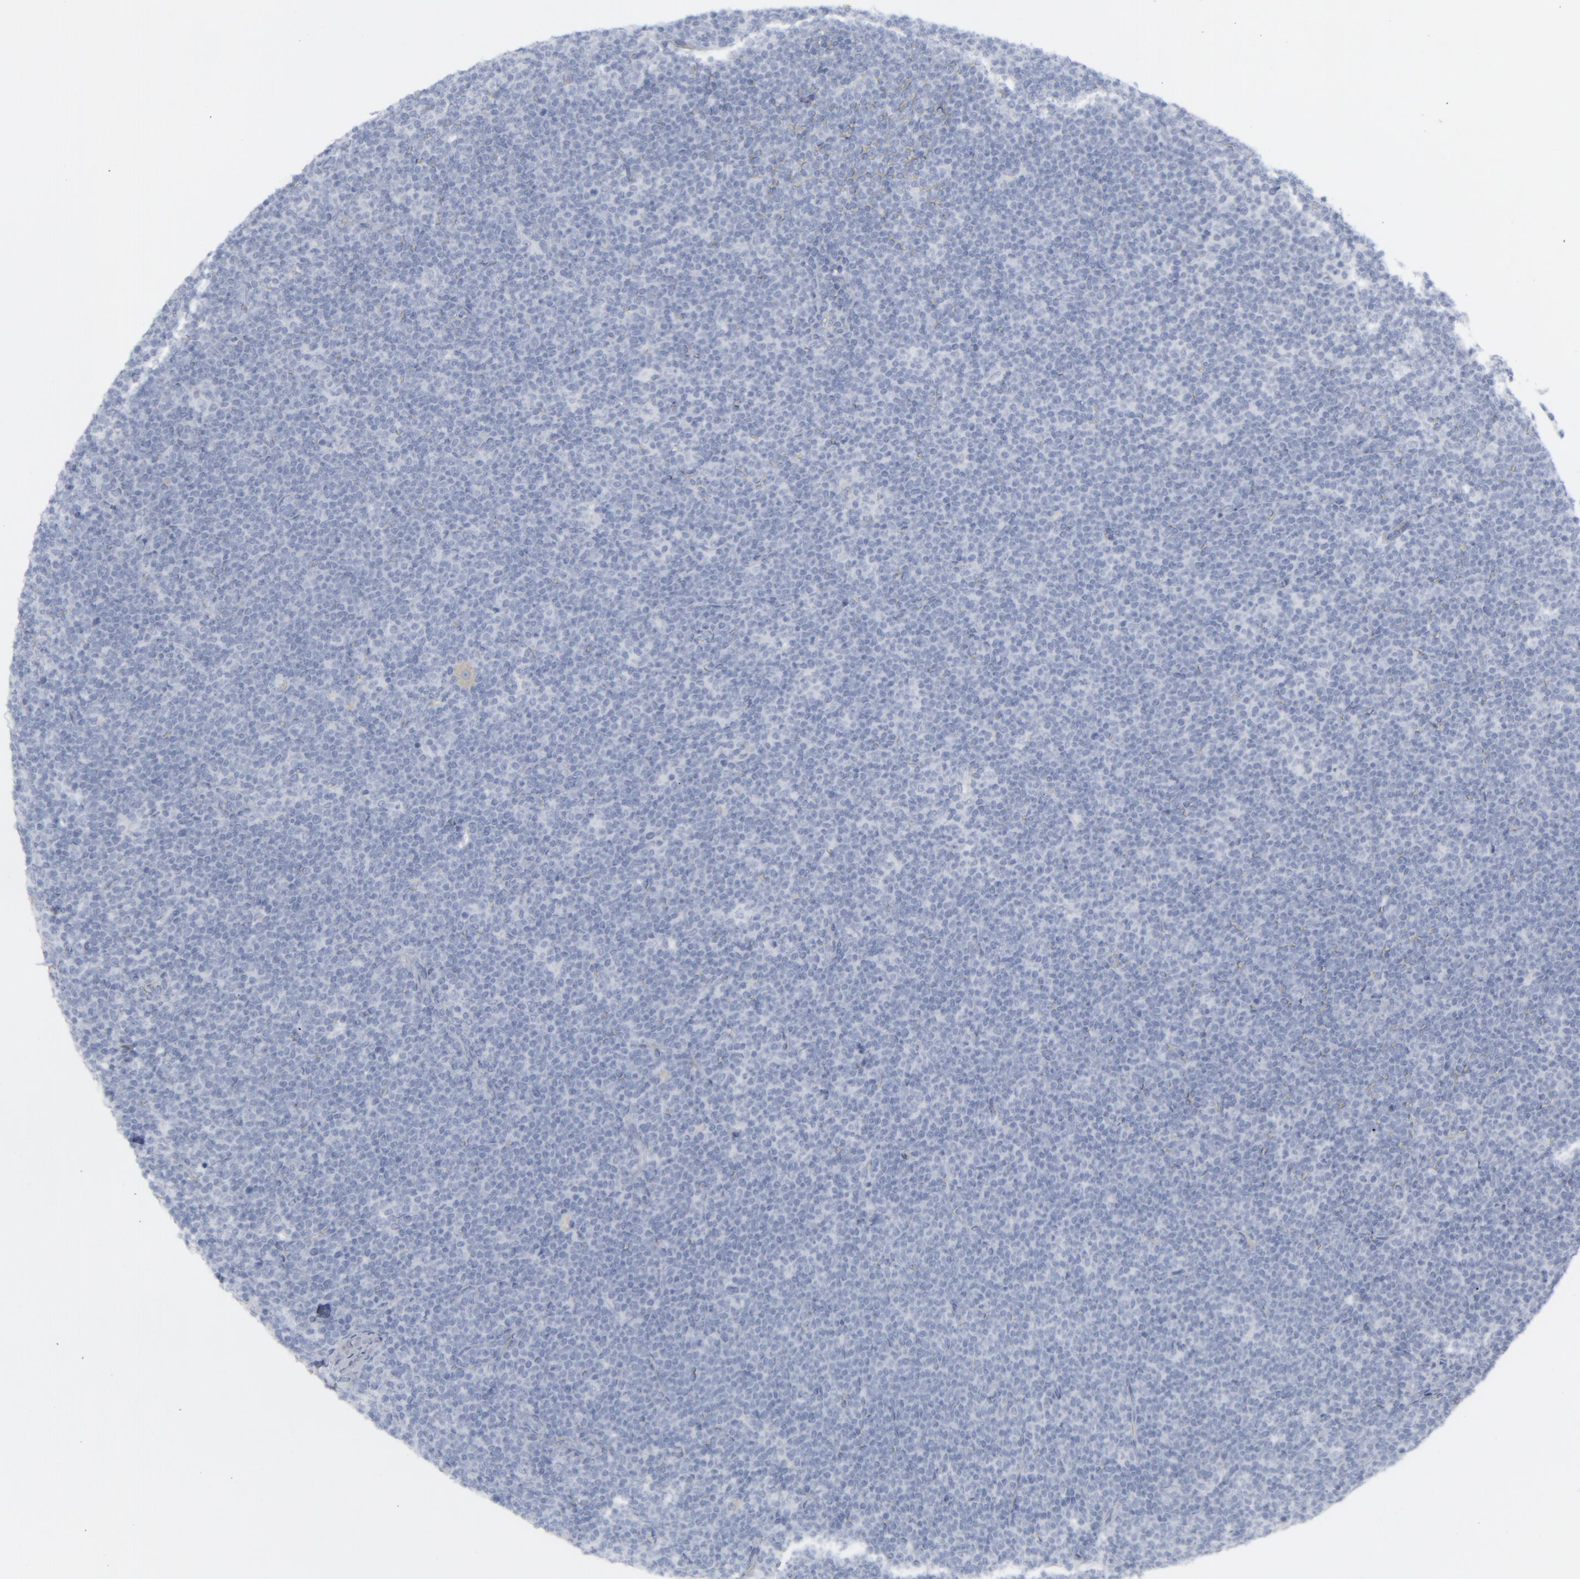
{"staining": {"intensity": "negative", "quantity": "none", "location": "none"}, "tissue": "lymphoma", "cell_type": "Tumor cells", "image_type": "cancer", "snomed": [{"axis": "morphology", "description": "Malignant lymphoma, non-Hodgkin's type, High grade"}, {"axis": "topography", "description": "Lymph node"}], "caption": "Lymphoma stained for a protein using immunohistochemistry reveals no expression tumor cells.", "gene": "MSLN", "patient": {"sex": "female", "age": 58}}